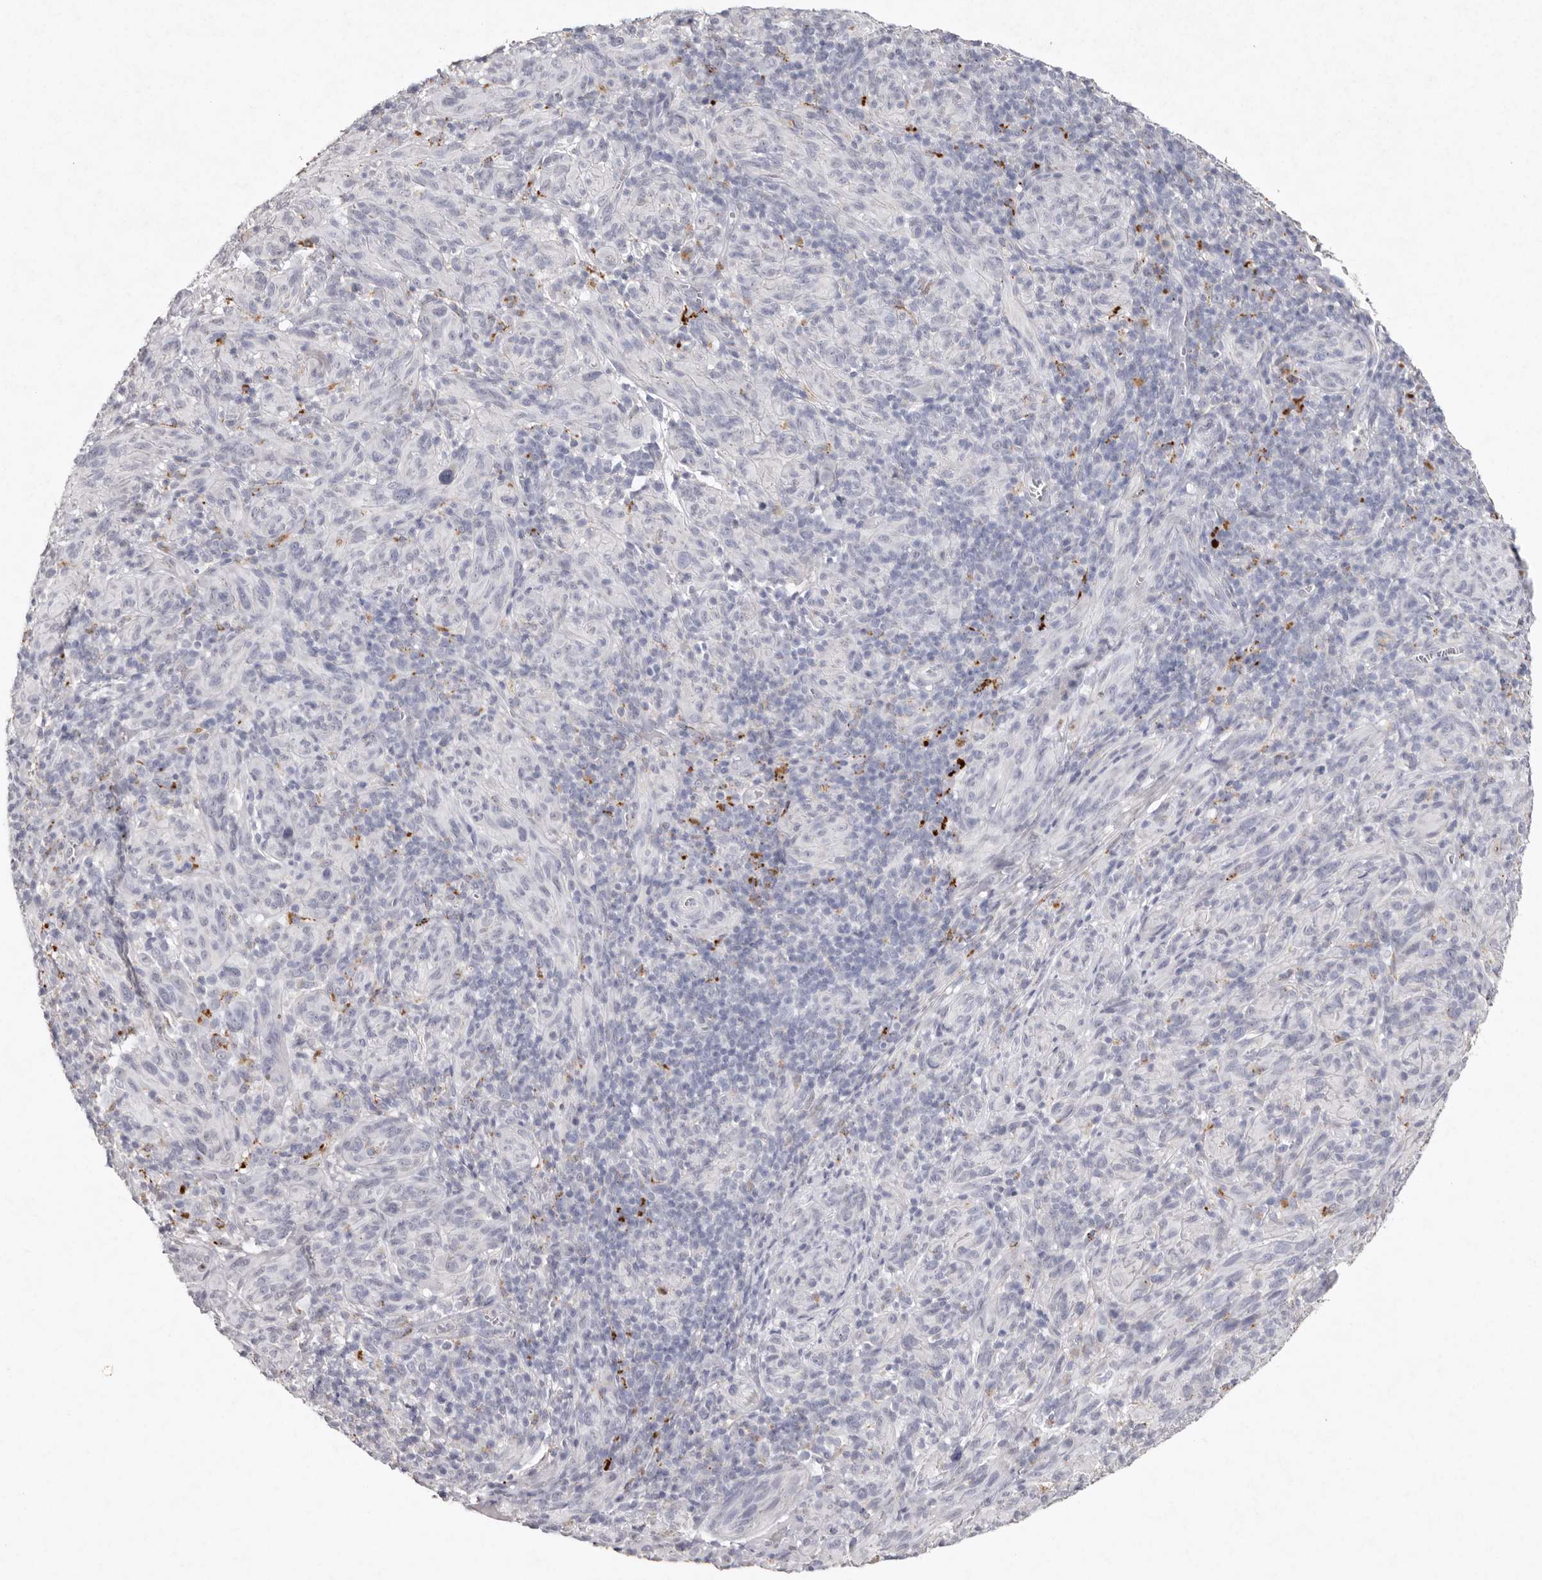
{"staining": {"intensity": "negative", "quantity": "none", "location": "none"}, "tissue": "melanoma", "cell_type": "Tumor cells", "image_type": "cancer", "snomed": [{"axis": "morphology", "description": "Malignant melanoma, NOS"}, {"axis": "topography", "description": "Skin of head"}], "caption": "There is no significant positivity in tumor cells of melanoma.", "gene": "FAM185A", "patient": {"sex": "male", "age": 96}}